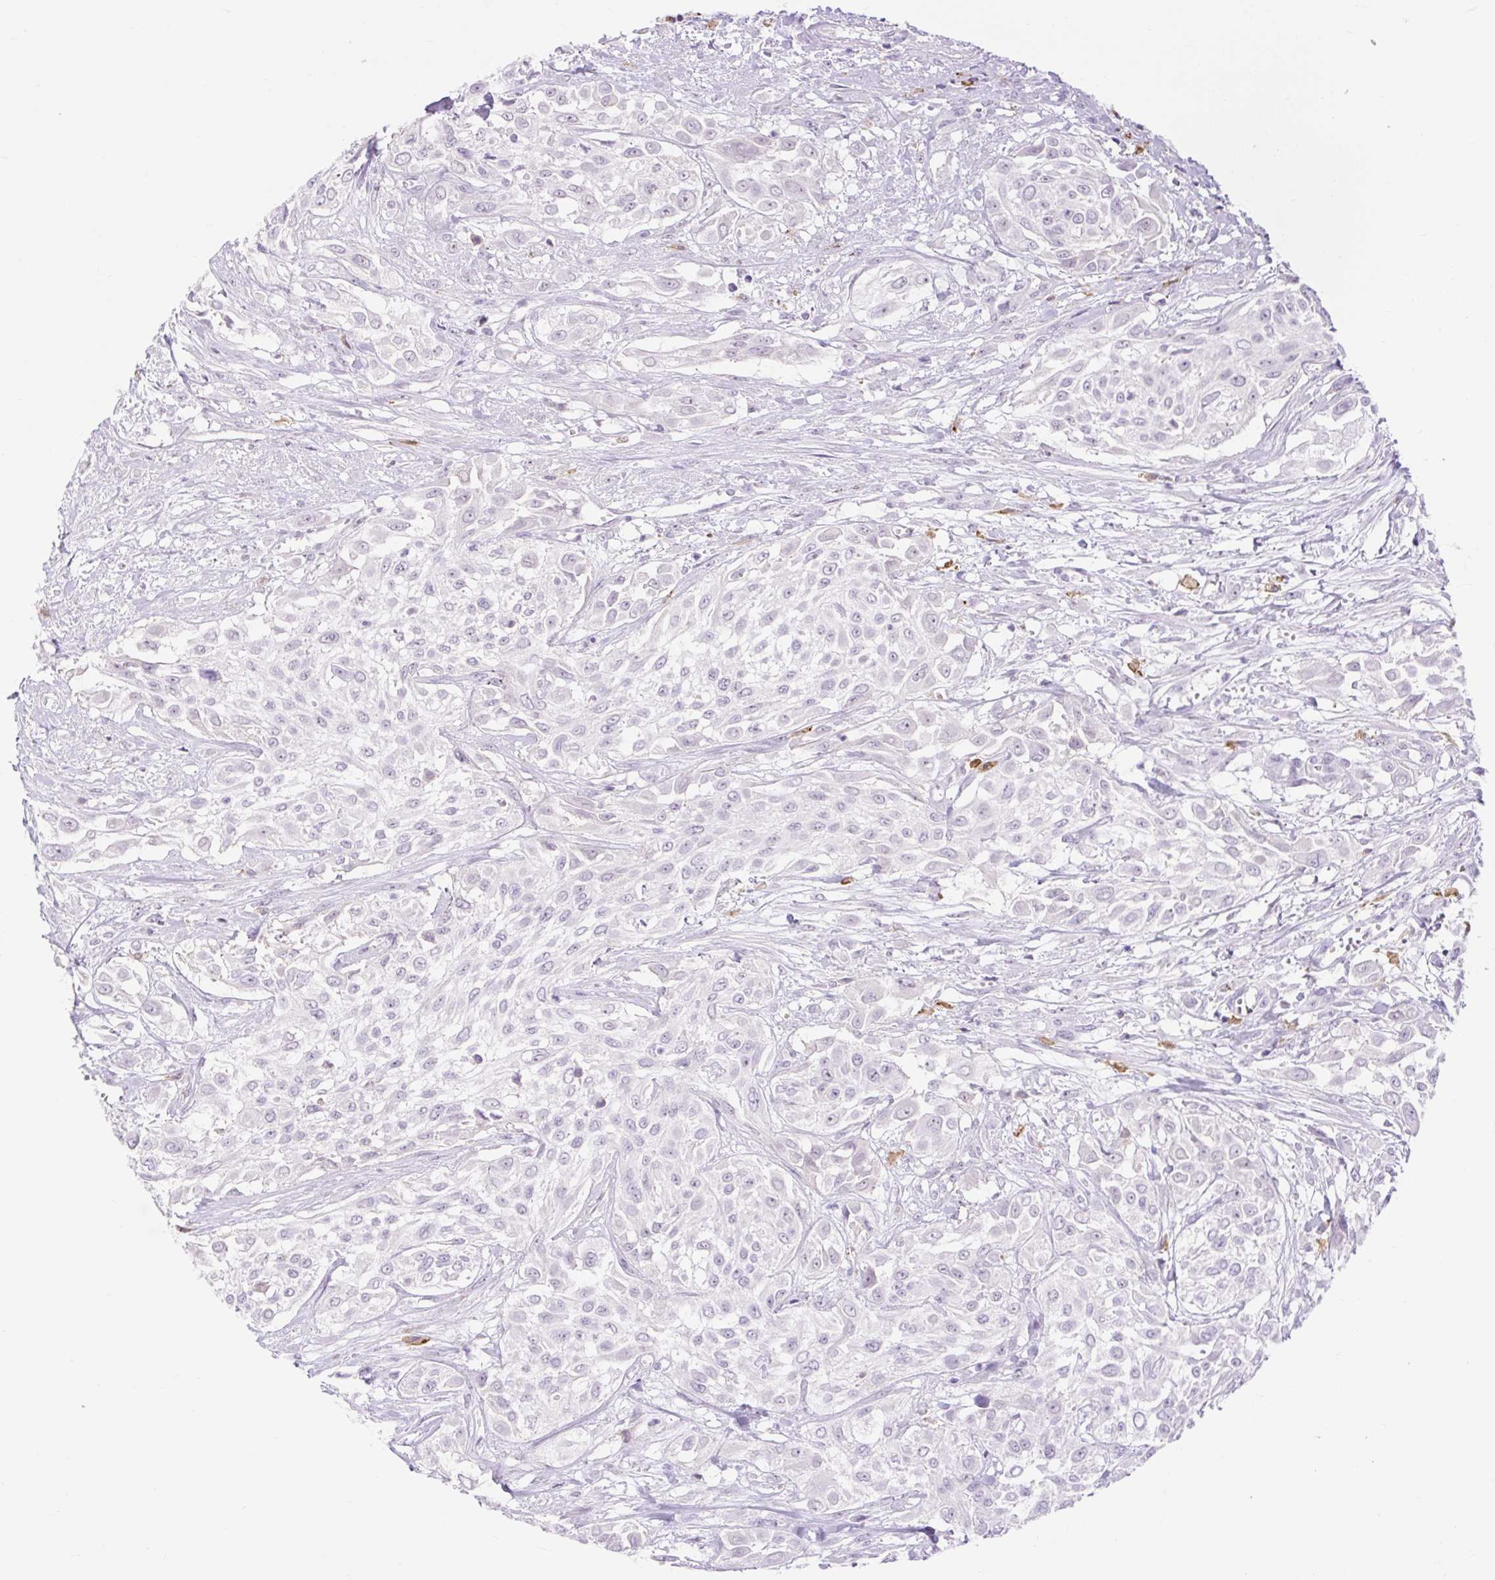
{"staining": {"intensity": "negative", "quantity": "none", "location": "none"}, "tissue": "urothelial cancer", "cell_type": "Tumor cells", "image_type": "cancer", "snomed": [{"axis": "morphology", "description": "Urothelial carcinoma, High grade"}, {"axis": "topography", "description": "Urinary bladder"}], "caption": "This is a photomicrograph of immunohistochemistry (IHC) staining of urothelial carcinoma (high-grade), which shows no staining in tumor cells.", "gene": "SIGLEC1", "patient": {"sex": "male", "age": 57}}